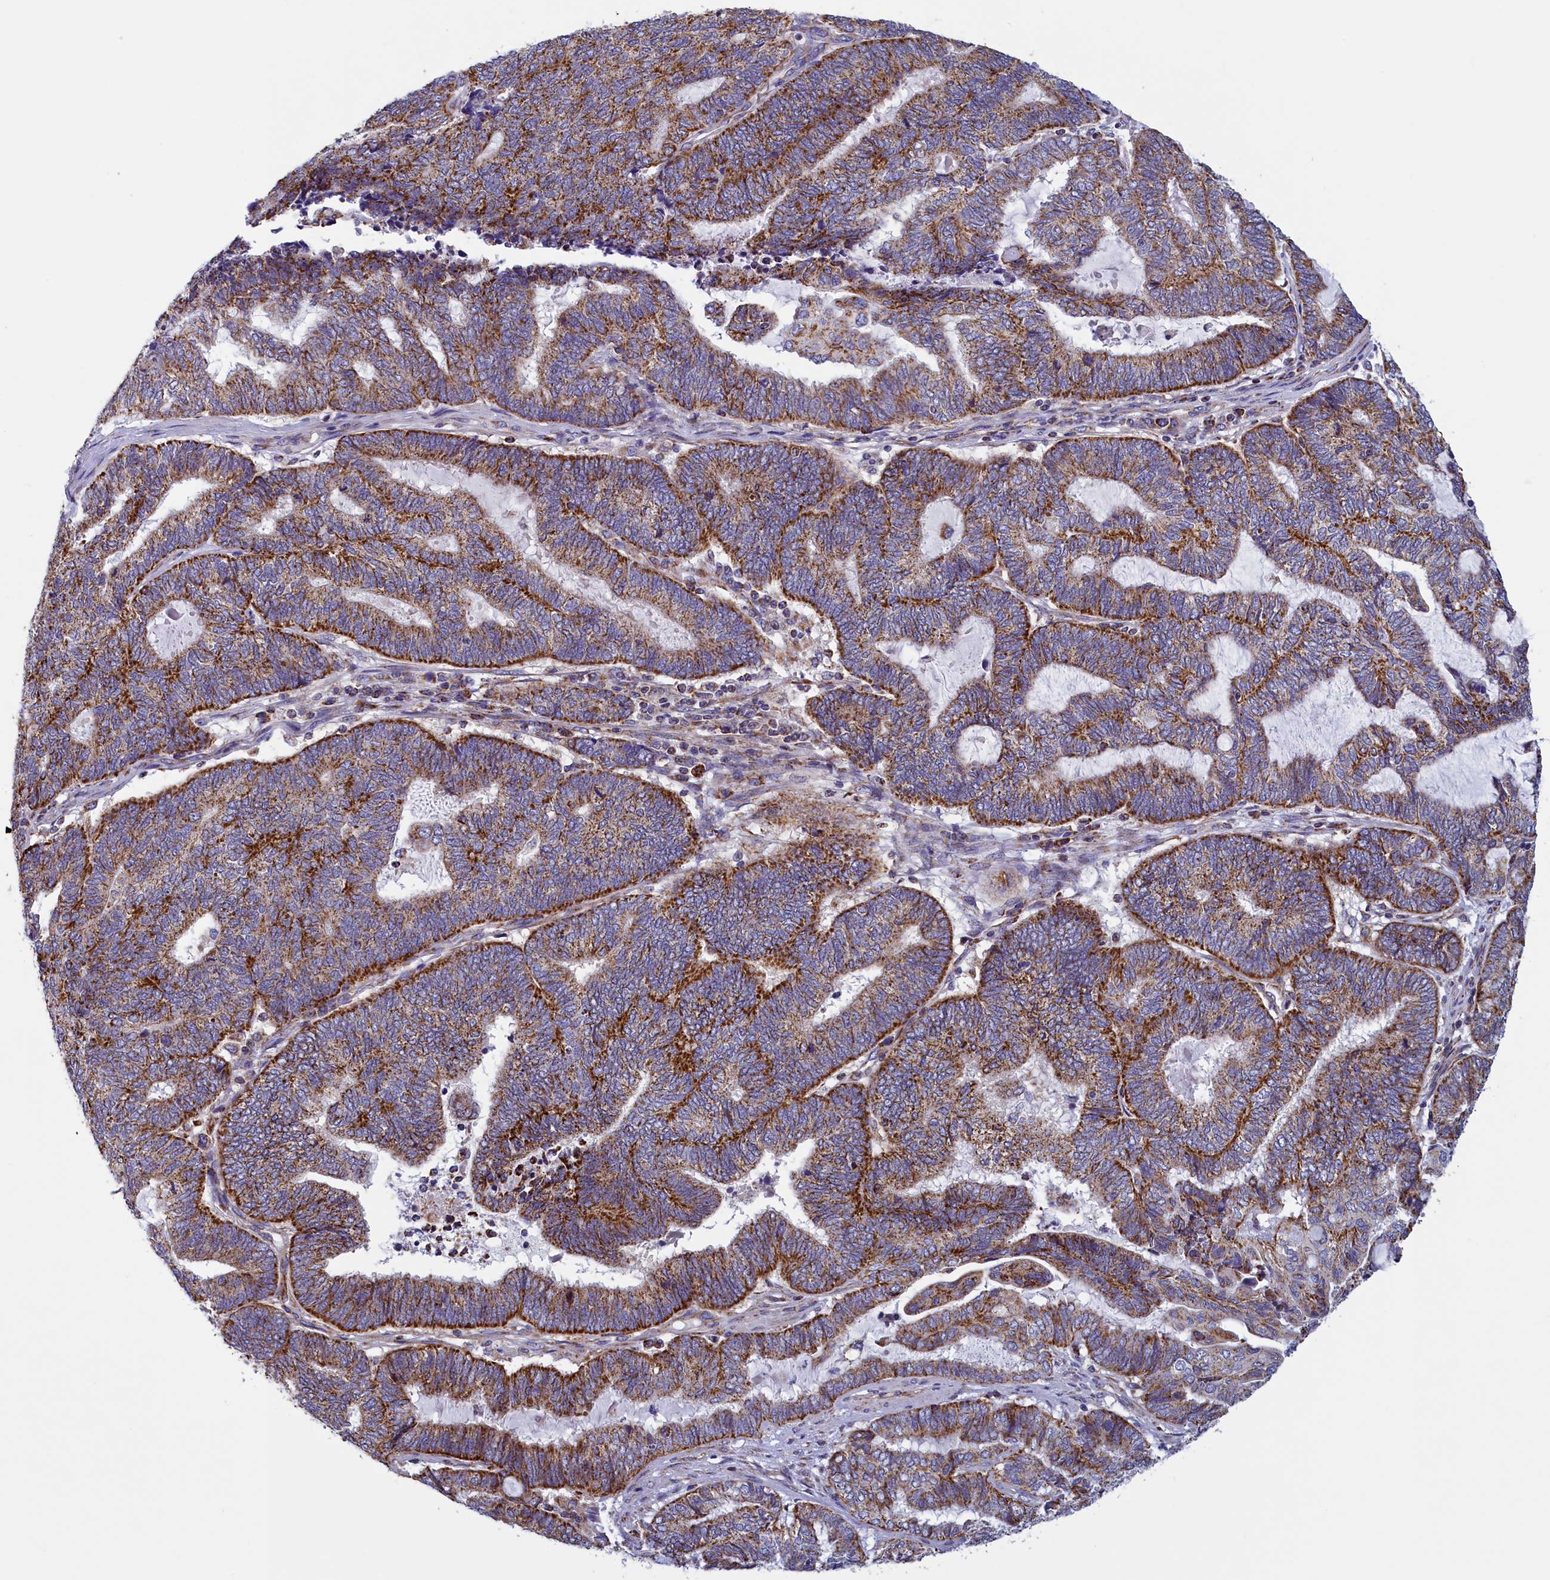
{"staining": {"intensity": "moderate", "quantity": ">75%", "location": "cytoplasmic/membranous"}, "tissue": "endometrial cancer", "cell_type": "Tumor cells", "image_type": "cancer", "snomed": [{"axis": "morphology", "description": "Adenocarcinoma, NOS"}, {"axis": "topography", "description": "Uterus"}, {"axis": "topography", "description": "Endometrium"}], "caption": "A photomicrograph of endometrial adenocarcinoma stained for a protein demonstrates moderate cytoplasmic/membranous brown staining in tumor cells.", "gene": "IFT122", "patient": {"sex": "female", "age": 70}}